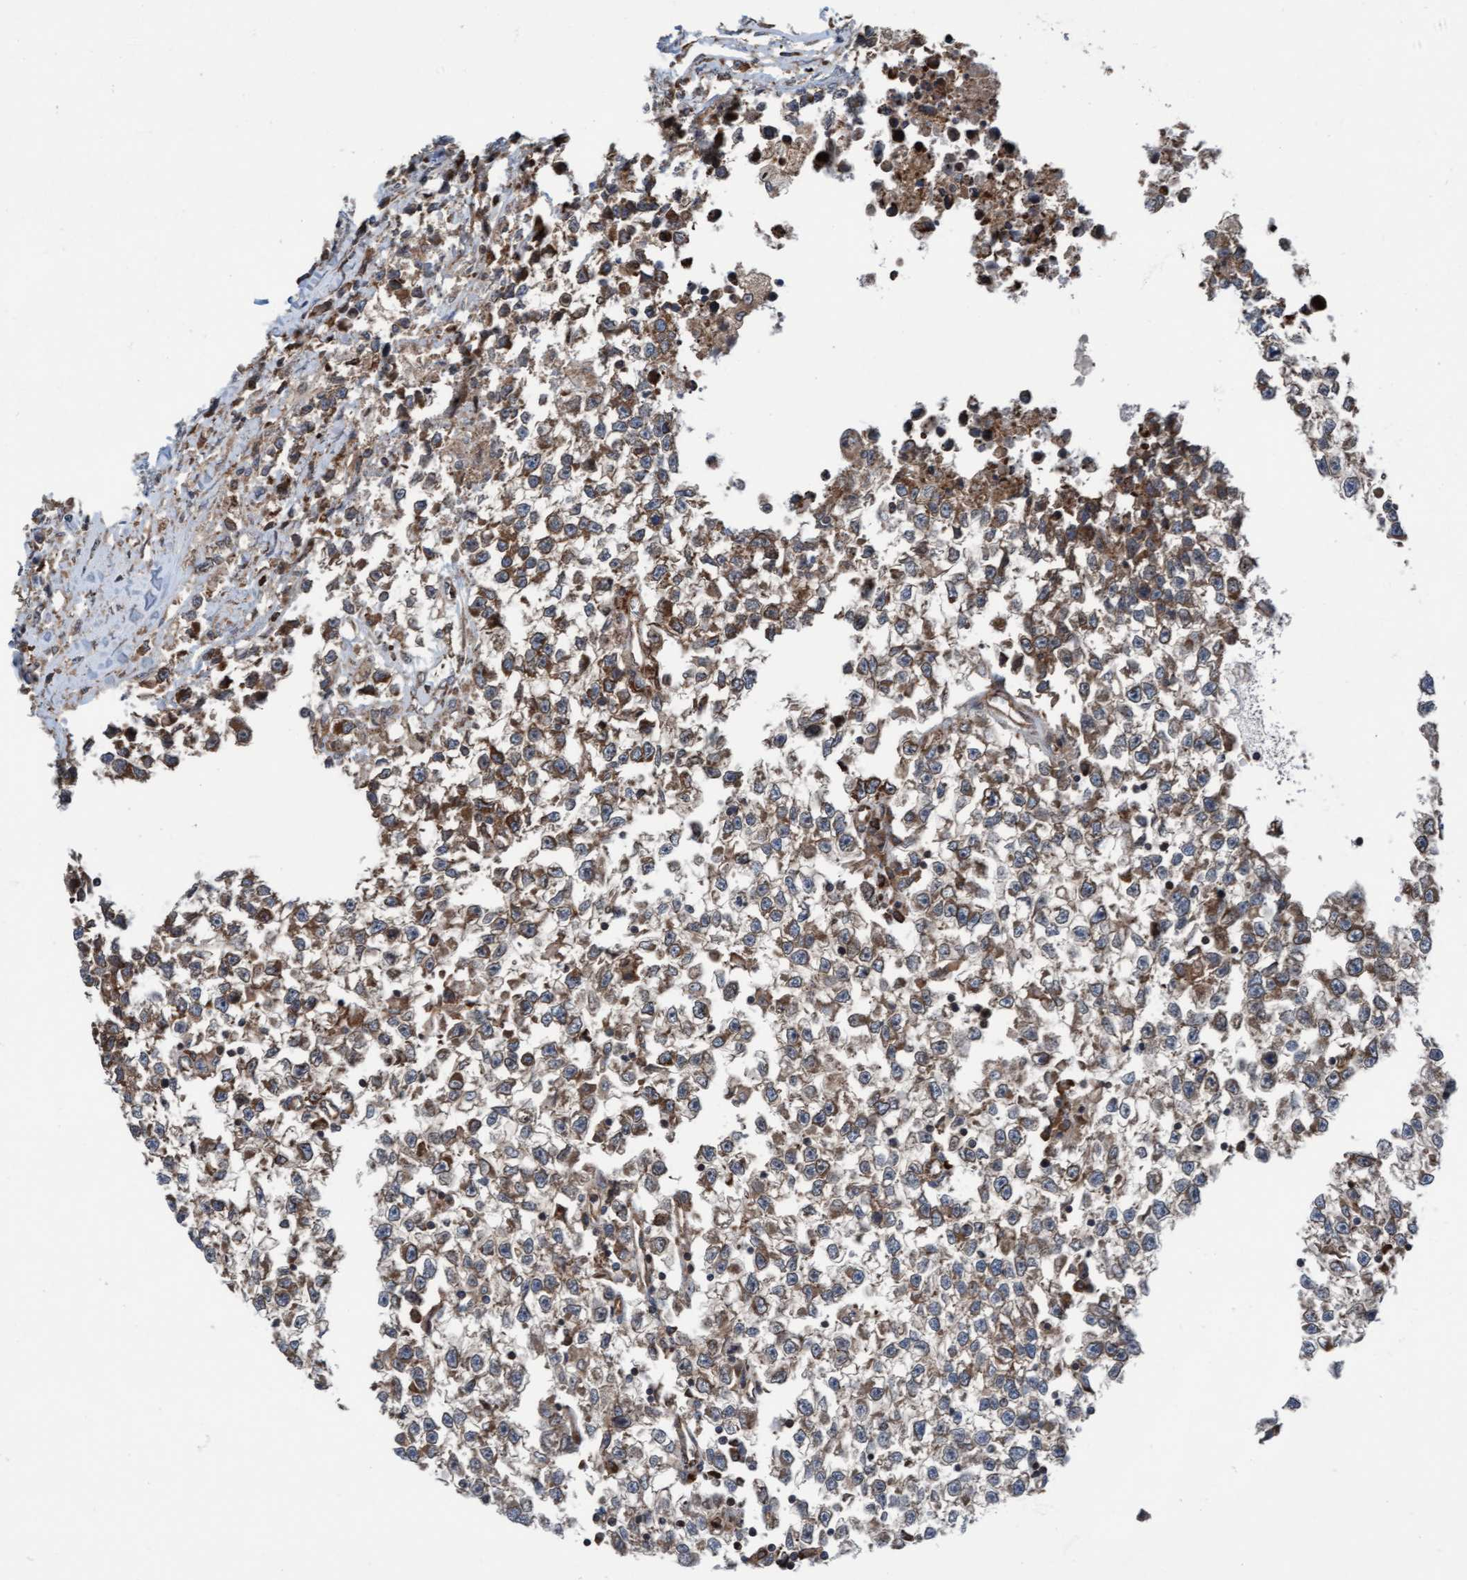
{"staining": {"intensity": "moderate", "quantity": ">75%", "location": "cytoplasmic/membranous"}, "tissue": "testis cancer", "cell_type": "Tumor cells", "image_type": "cancer", "snomed": [{"axis": "morphology", "description": "Seminoma, NOS"}, {"axis": "morphology", "description": "Carcinoma, Embryonal, NOS"}, {"axis": "topography", "description": "Testis"}], "caption": "Protein expression analysis of human testis seminoma reveals moderate cytoplasmic/membranous positivity in approximately >75% of tumor cells. (DAB (3,3'-diaminobenzidine) IHC, brown staining for protein, blue staining for nuclei).", "gene": "RAP1GAP2", "patient": {"sex": "male", "age": 51}}